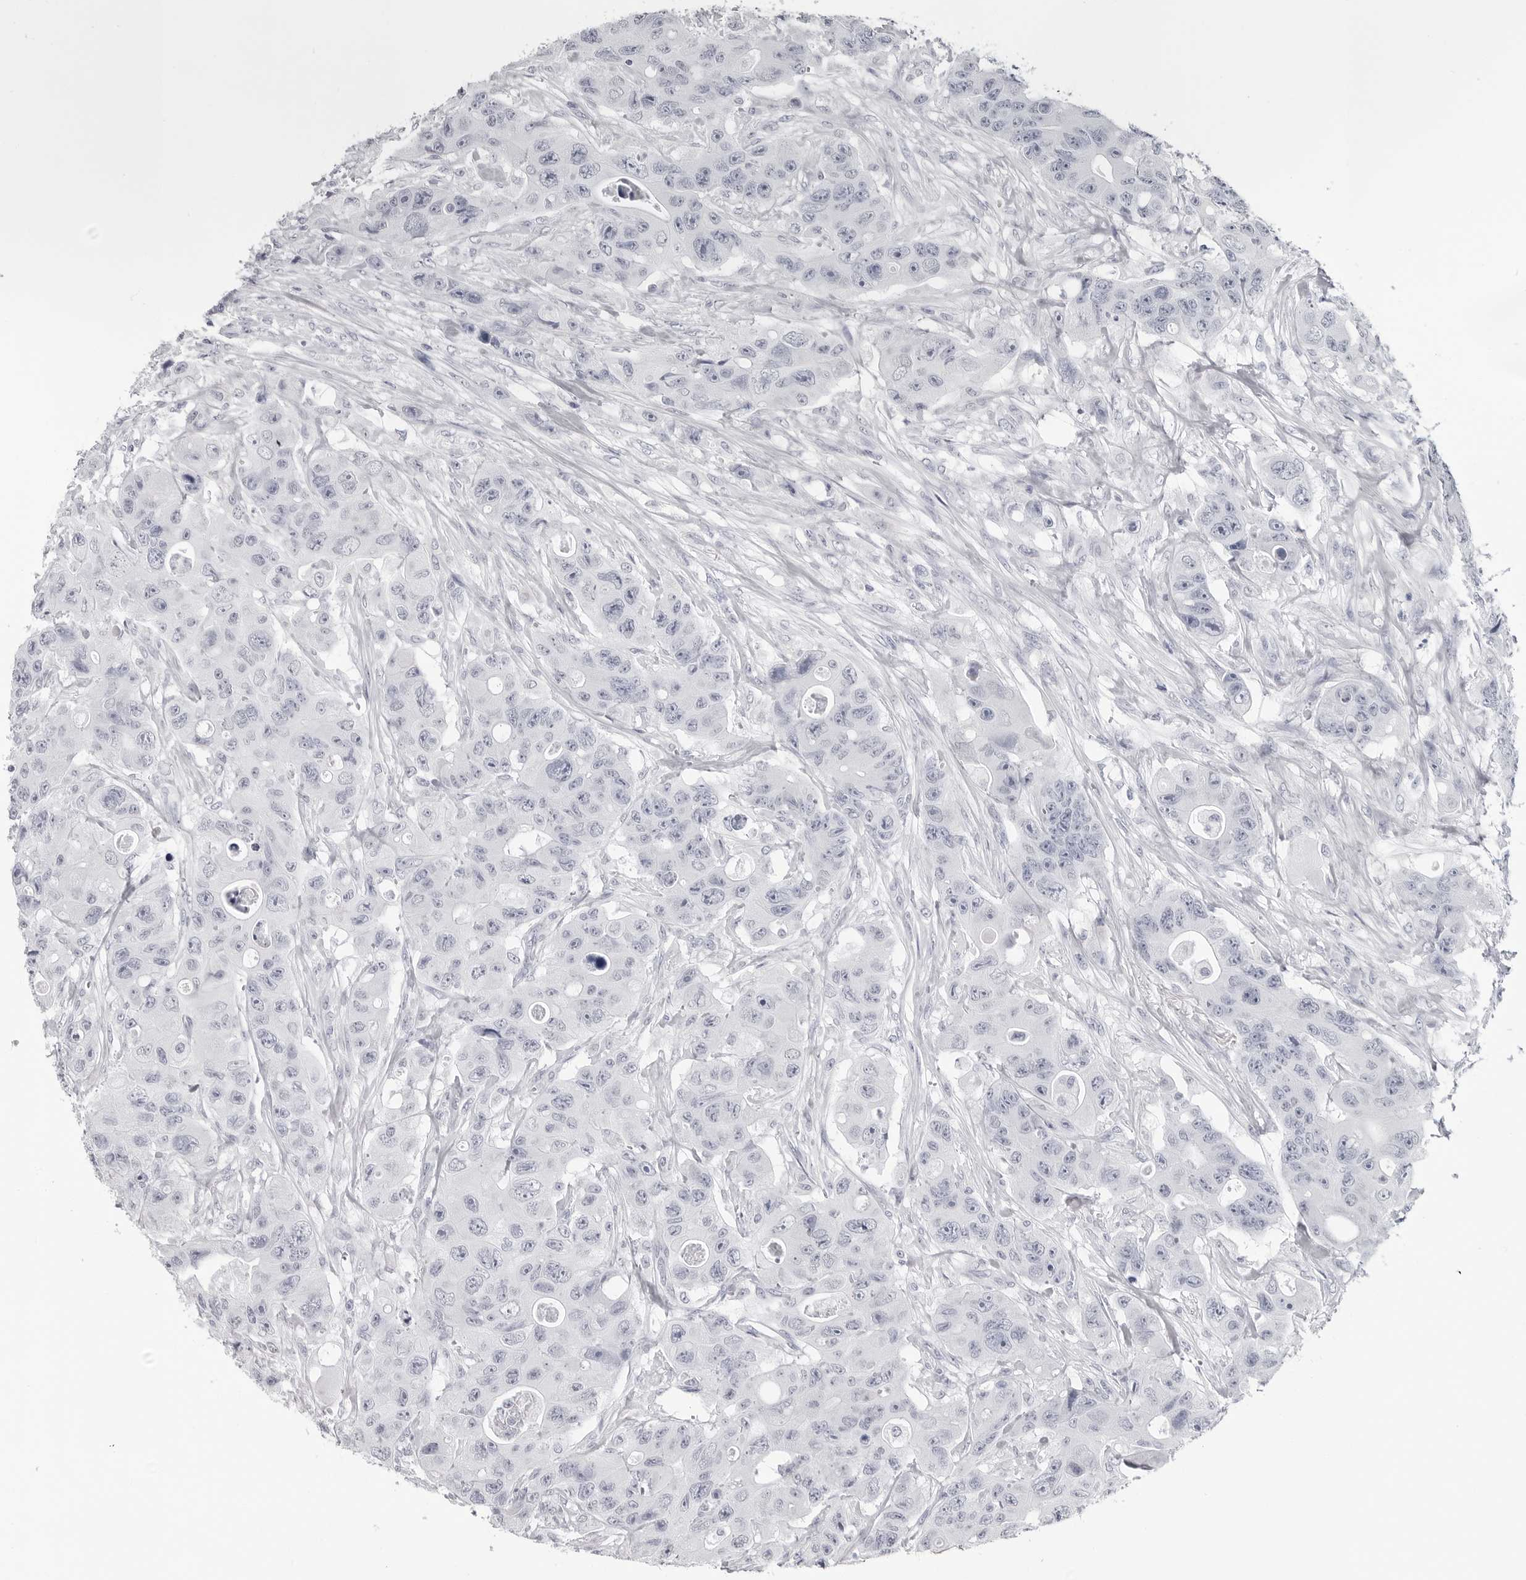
{"staining": {"intensity": "negative", "quantity": "none", "location": "none"}, "tissue": "colorectal cancer", "cell_type": "Tumor cells", "image_type": "cancer", "snomed": [{"axis": "morphology", "description": "Adenocarcinoma, NOS"}, {"axis": "topography", "description": "Colon"}], "caption": "IHC image of neoplastic tissue: human colorectal cancer (adenocarcinoma) stained with DAB (3,3'-diaminobenzidine) exhibits no significant protein positivity in tumor cells.", "gene": "PGA3", "patient": {"sex": "female", "age": 46}}